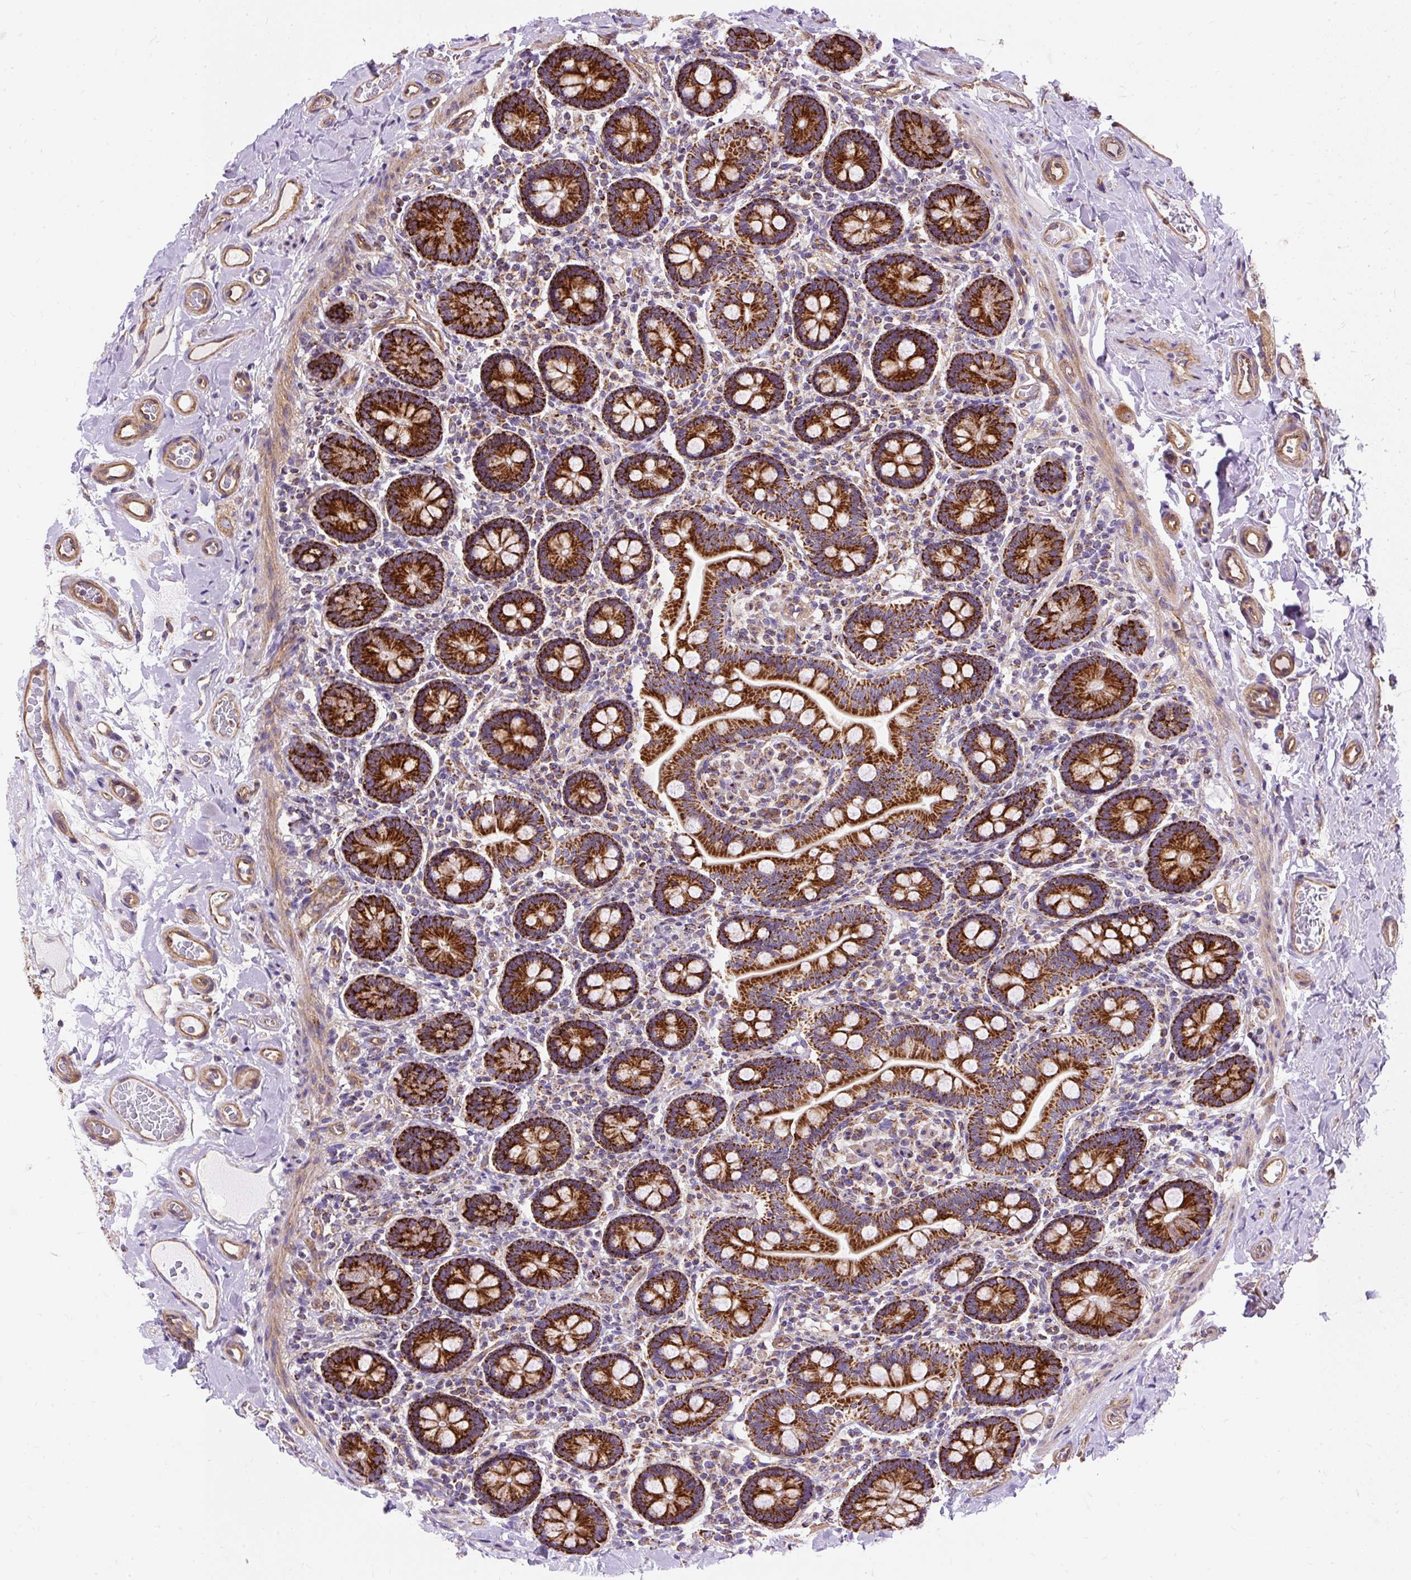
{"staining": {"intensity": "strong", "quantity": ">75%", "location": "cytoplasmic/membranous"}, "tissue": "small intestine", "cell_type": "Glandular cells", "image_type": "normal", "snomed": [{"axis": "morphology", "description": "Normal tissue, NOS"}, {"axis": "topography", "description": "Small intestine"}], "caption": "Protein staining exhibits strong cytoplasmic/membranous positivity in approximately >75% of glandular cells in normal small intestine. (Brightfield microscopy of DAB IHC at high magnification).", "gene": "CEP290", "patient": {"sex": "female", "age": 64}}